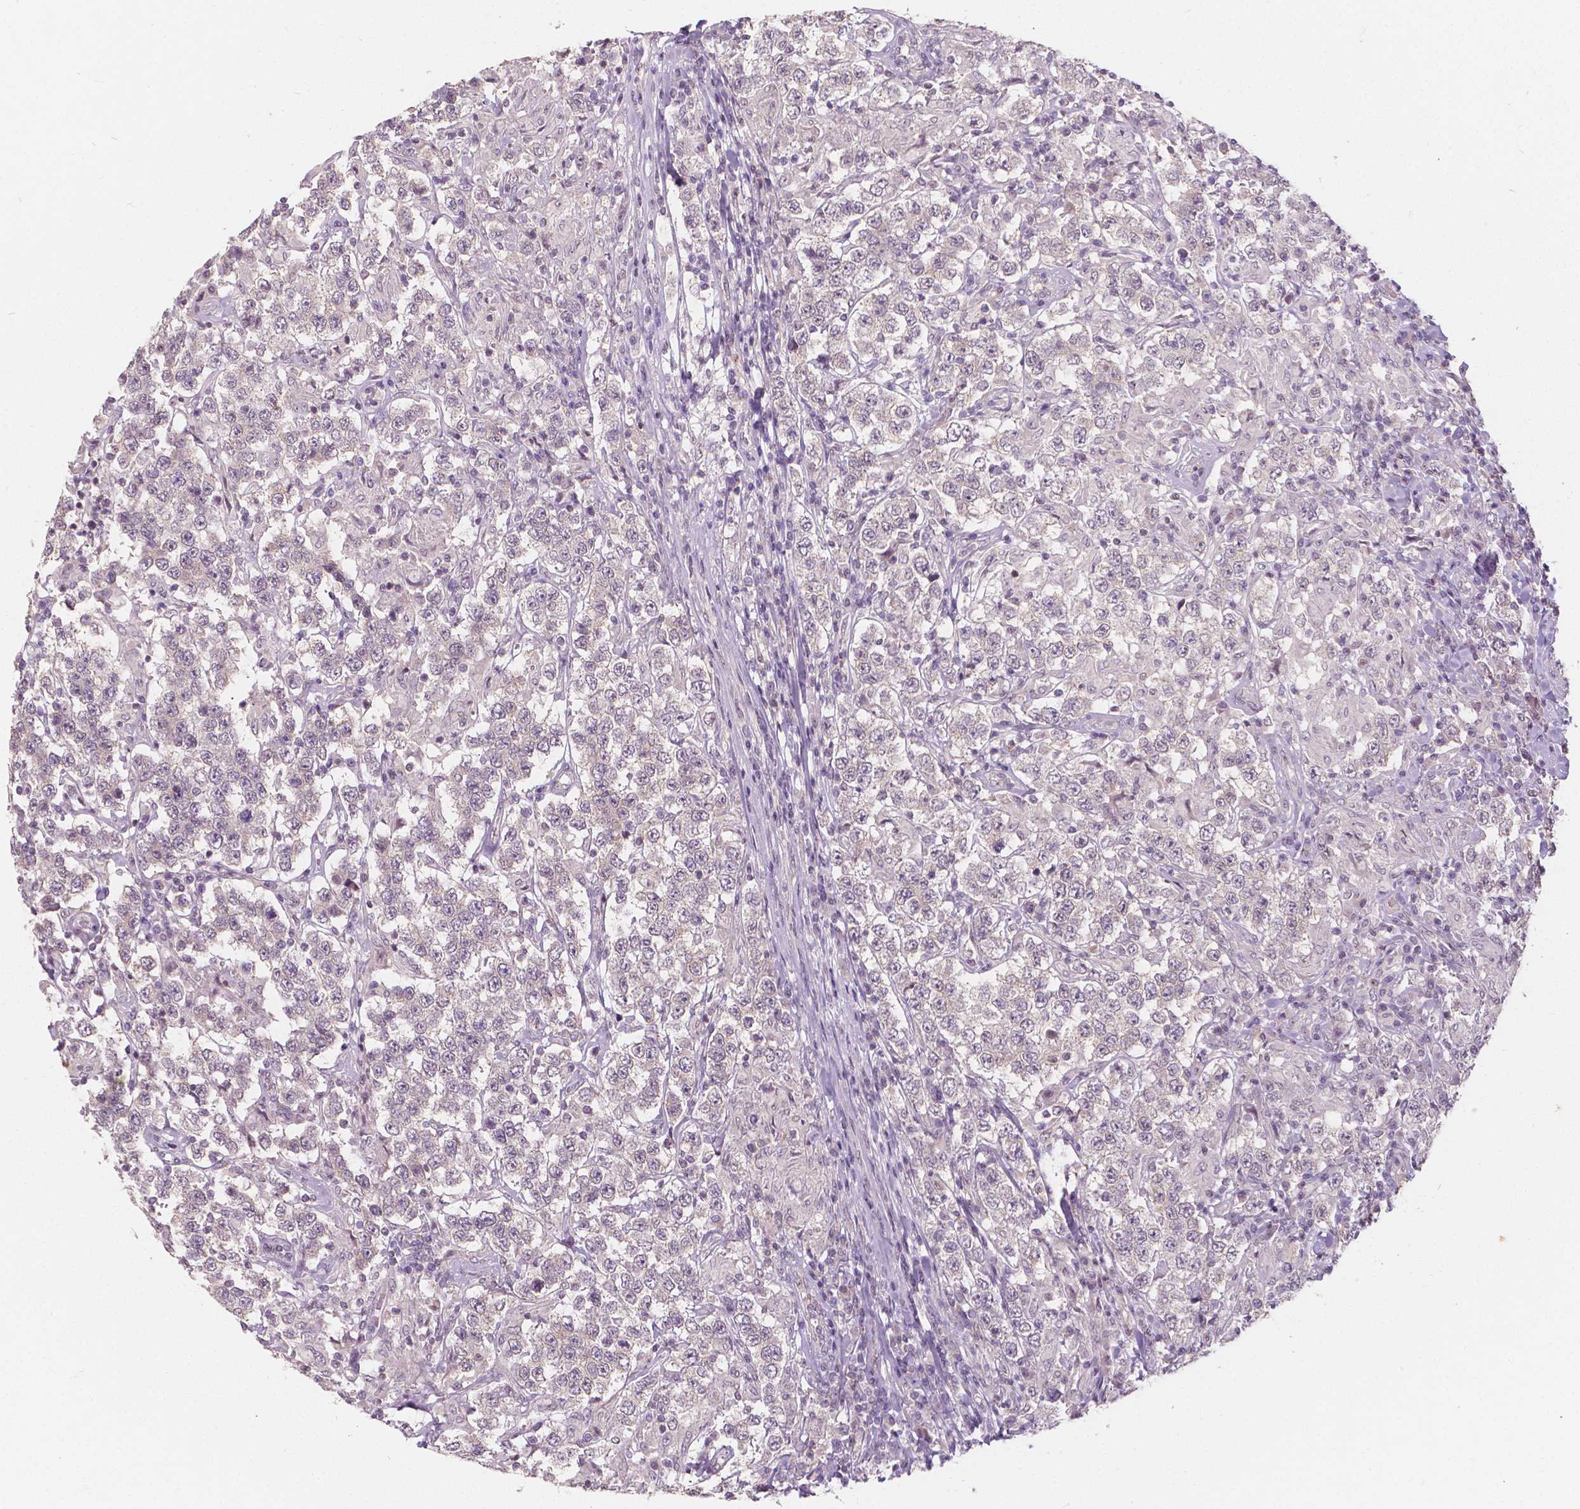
{"staining": {"intensity": "negative", "quantity": "none", "location": "none"}, "tissue": "testis cancer", "cell_type": "Tumor cells", "image_type": "cancer", "snomed": [{"axis": "morphology", "description": "Seminoma, NOS"}, {"axis": "morphology", "description": "Carcinoma, Embryonal, NOS"}, {"axis": "topography", "description": "Testis"}], "caption": "Immunohistochemistry of embryonal carcinoma (testis) displays no staining in tumor cells.", "gene": "NAPRT", "patient": {"sex": "male", "age": 41}}